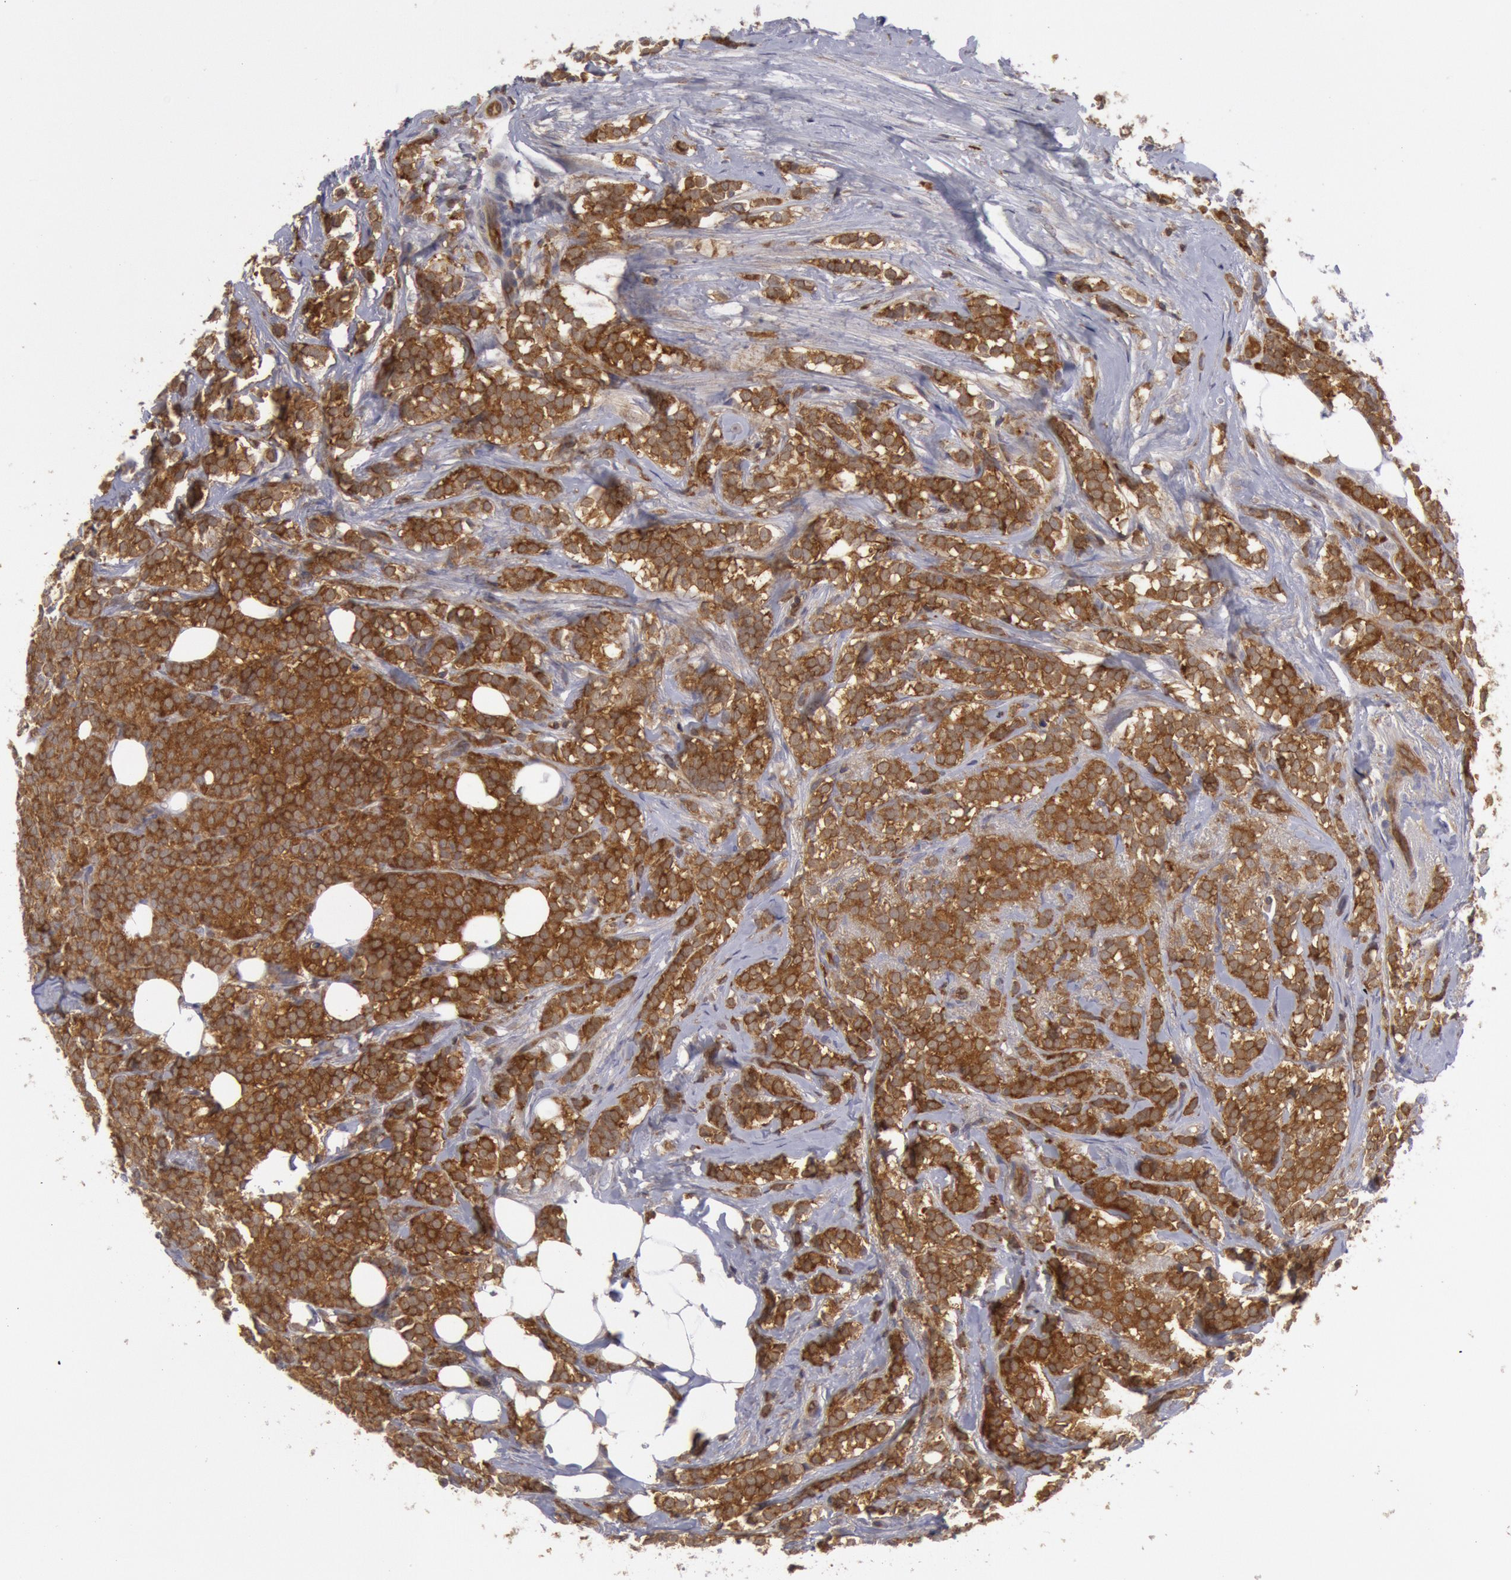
{"staining": {"intensity": "strong", "quantity": ">75%", "location": "cytoplasmic/membranous"}, "tissue": "breast cancer", "cell_type": "Tumor cells", "image_type": "cancer", "snomed": [{"axis": "morphology", "description": "Lobular carcinoma"}, {"axis": "topography", "description": "Breast"}], "caption": "Tumor cells reveal high levels of strong cytoplasmic/membranous expression in approximately >75% of cells in human breast lobular carcinoma.", "gene": "IKBKB", "patient": {"sex": "female", "age": 56}}